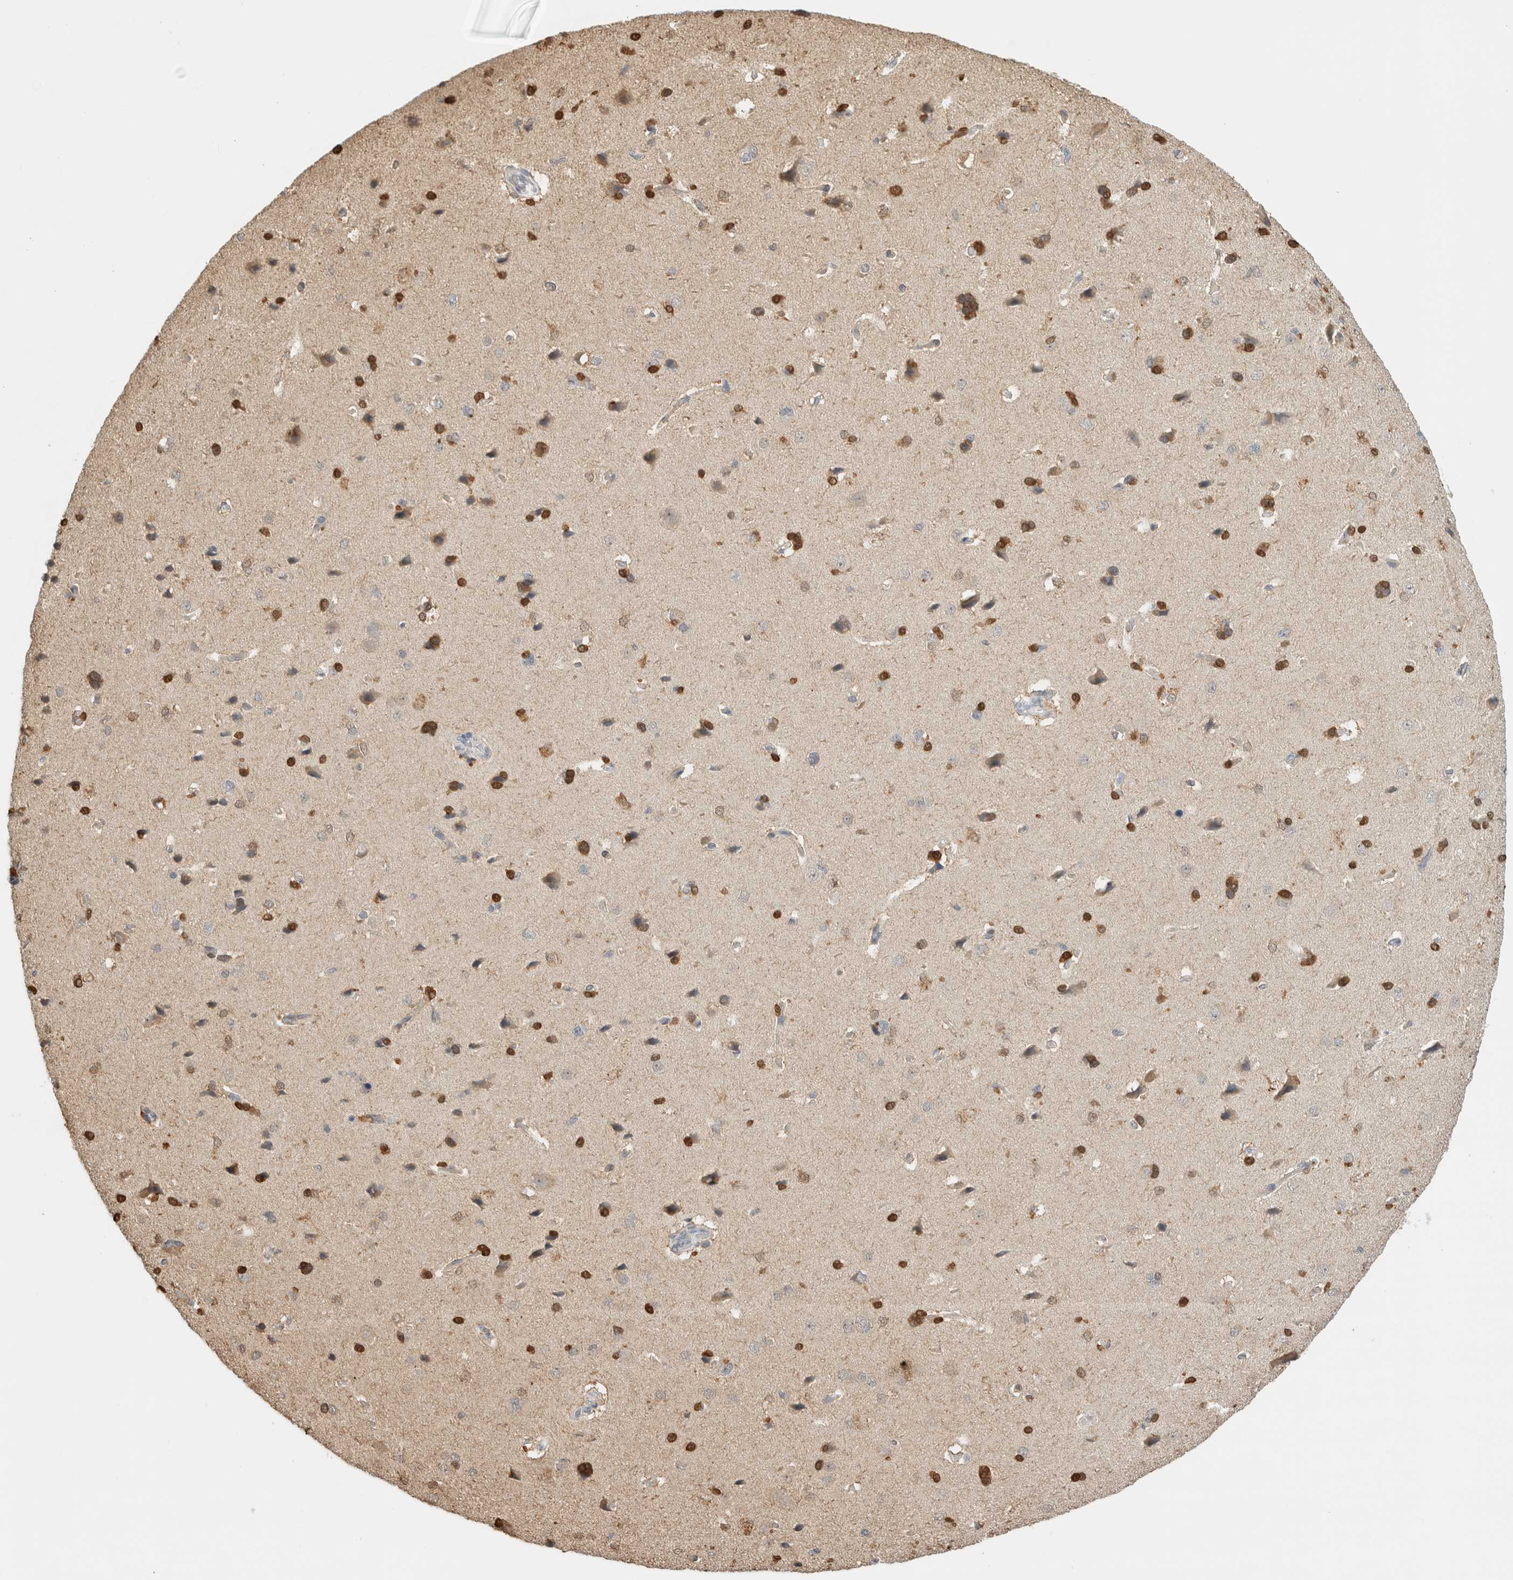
{"staining": {"intensity": "negative", "quantity": "none", "location": "none"}, "tissue": "cerebral cortex", "cell_type": "Endothelial cells", "image_type": "normal", "snomed": [{"axis": "morphology", "description": "Normal tissue, NOS"}, {"axis": "topography", "description": "Cerebral cortex"}], "caption": "DAB (3,3'-diaminobenzidine) immunohistochemical staining of normal cerebral cortex exhibits no significant positivity in endothelial cells. Brightfield microscopy of immunohistochemistry (IHC) stained with DAB (3,3'-diaminobenzidine) (brown) and hematoxylin (blue), captured at high magnification.", "gene": "CA13", "patient": {"sex": "male", "age": 62}}